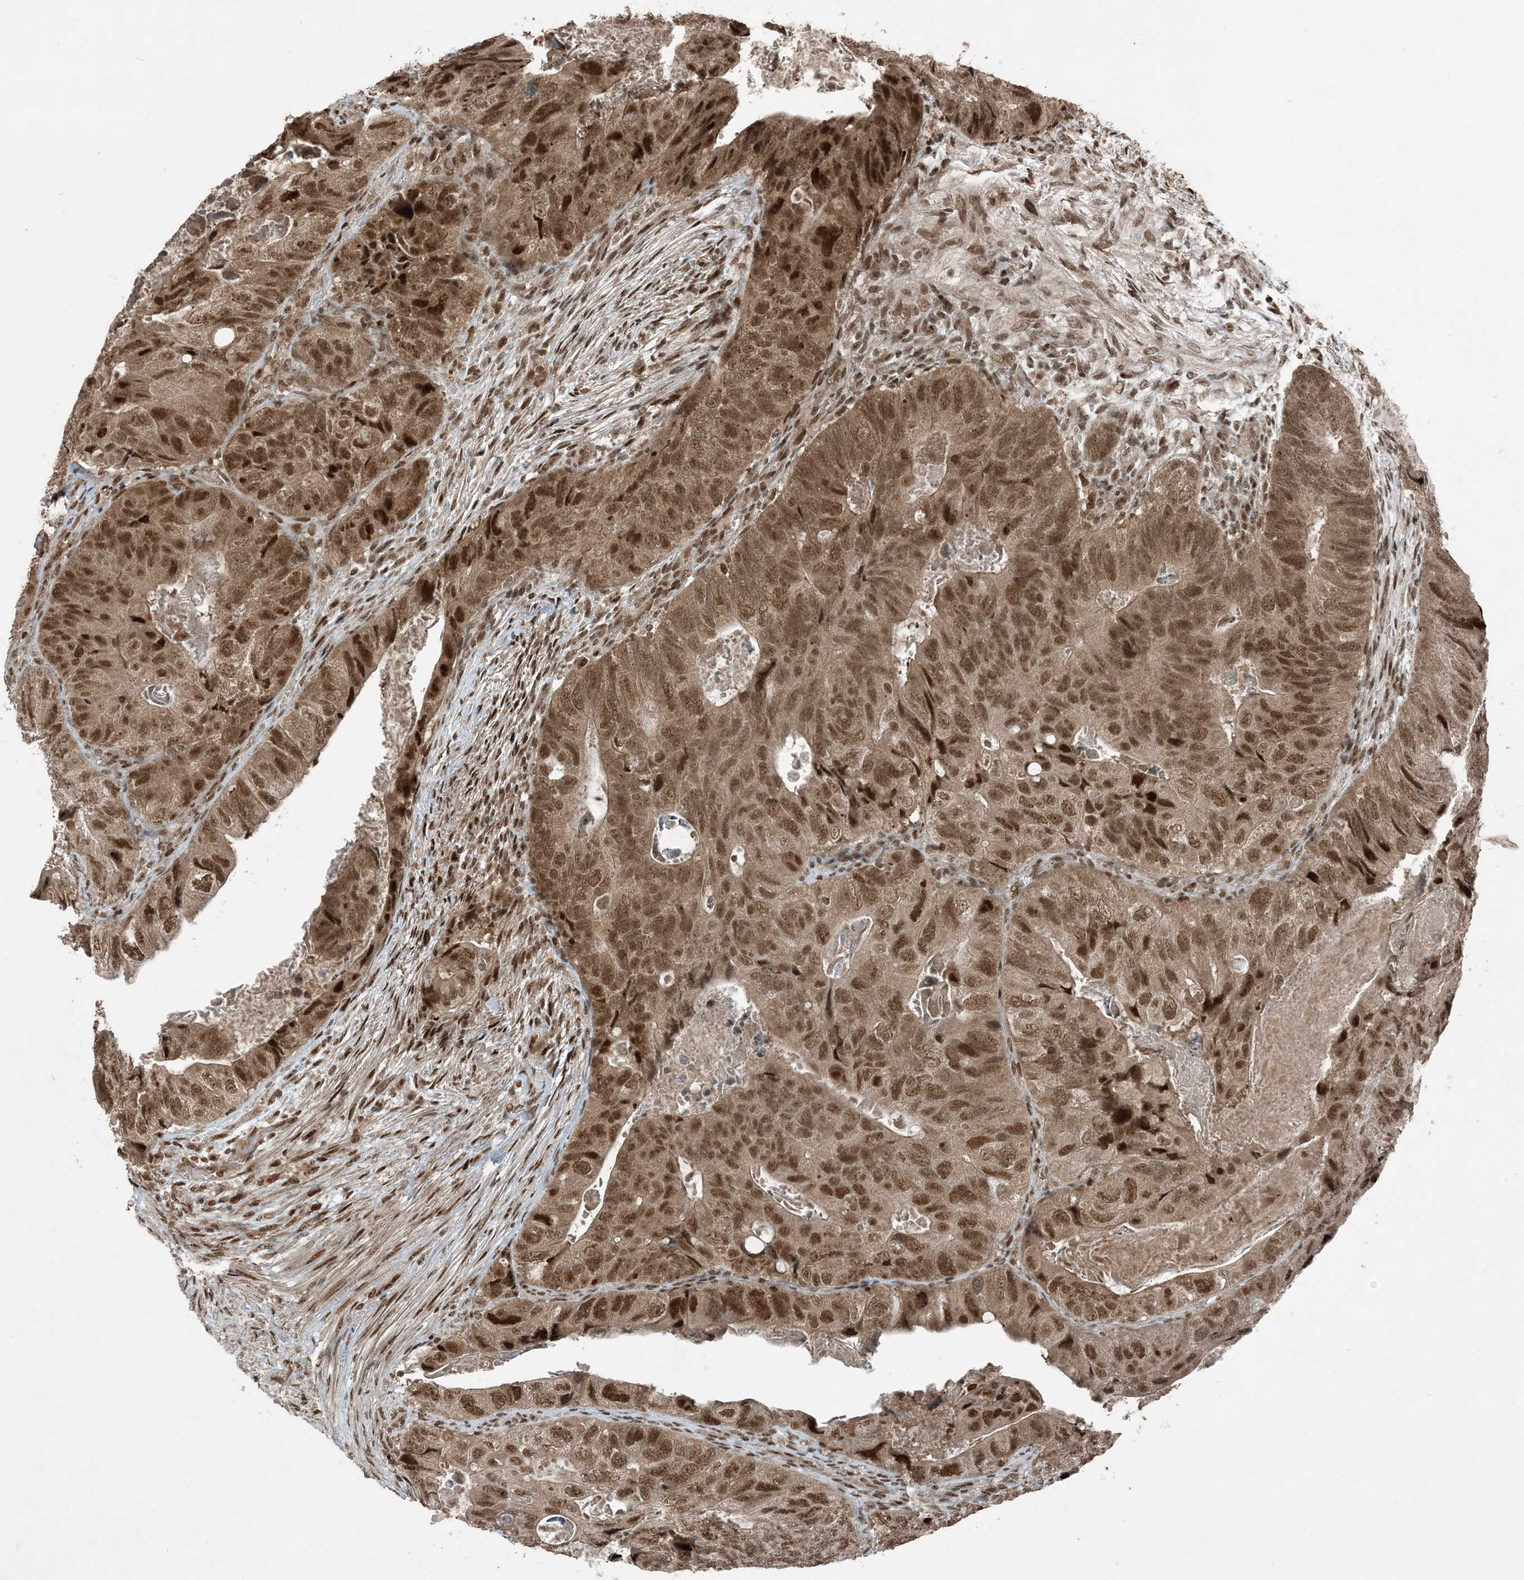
{"staining": {"intensity": "moderate", "quantity": ">75%", "location": "cytoplasmic/membranous,nuclear"}, "tissue": "colorectal cancer", "cell_type": "Tumor cells", "image_type": "cancer", "snomed": [{"axis": "morphology", "description": "Adenocarcinoma, NOS"}, {"axis": "topography", "description": "Rectum"}], "caption": "Colorectal cancer (adenocarcinoma) stained with a brown dye exhibits moderate cytoplasmic/membranous and nuclear positive staining in approximately >75% of tumor cells.", "gene": "TRAPPC12", "patient": {"sex": "male", "age": 63}}